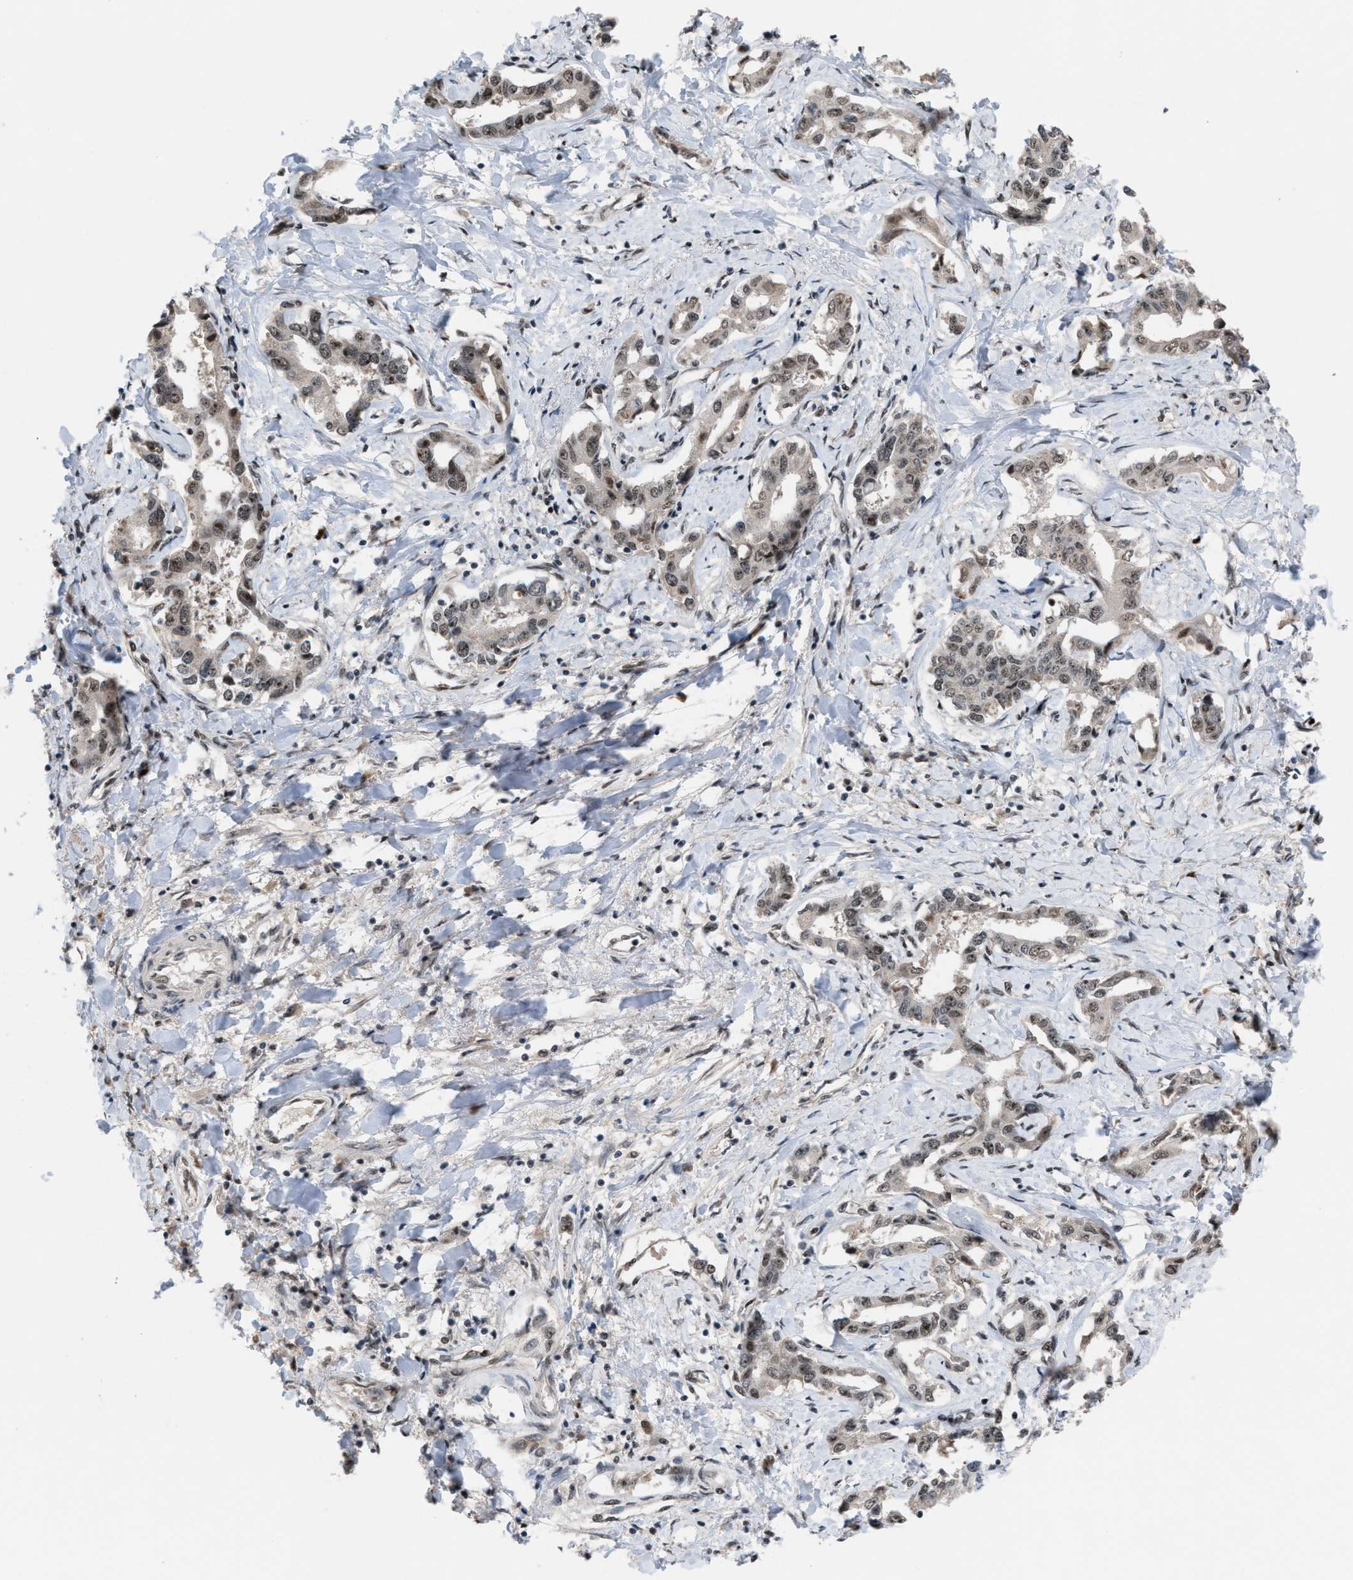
{"staining": {"intensity": "weak", "quantity": ">75%", "location": "nuclear"}, "tissue": "liver cancer", "cell_type": "Tumor cells", "image_type": "cancer", "snomed": [{"axis": "morphology", "description": "Cholangiocarcinoma"}, {"axis": "topography", "description": "Liver"}], "caption": "About >75% of tumor cells in cholangiocarcinoma (liver) show weak nuclear protein staining as visualized by brown immunohistochemical staining.", "gene": "PRPF4", "patient": {"sex": "male", "age": 59}}